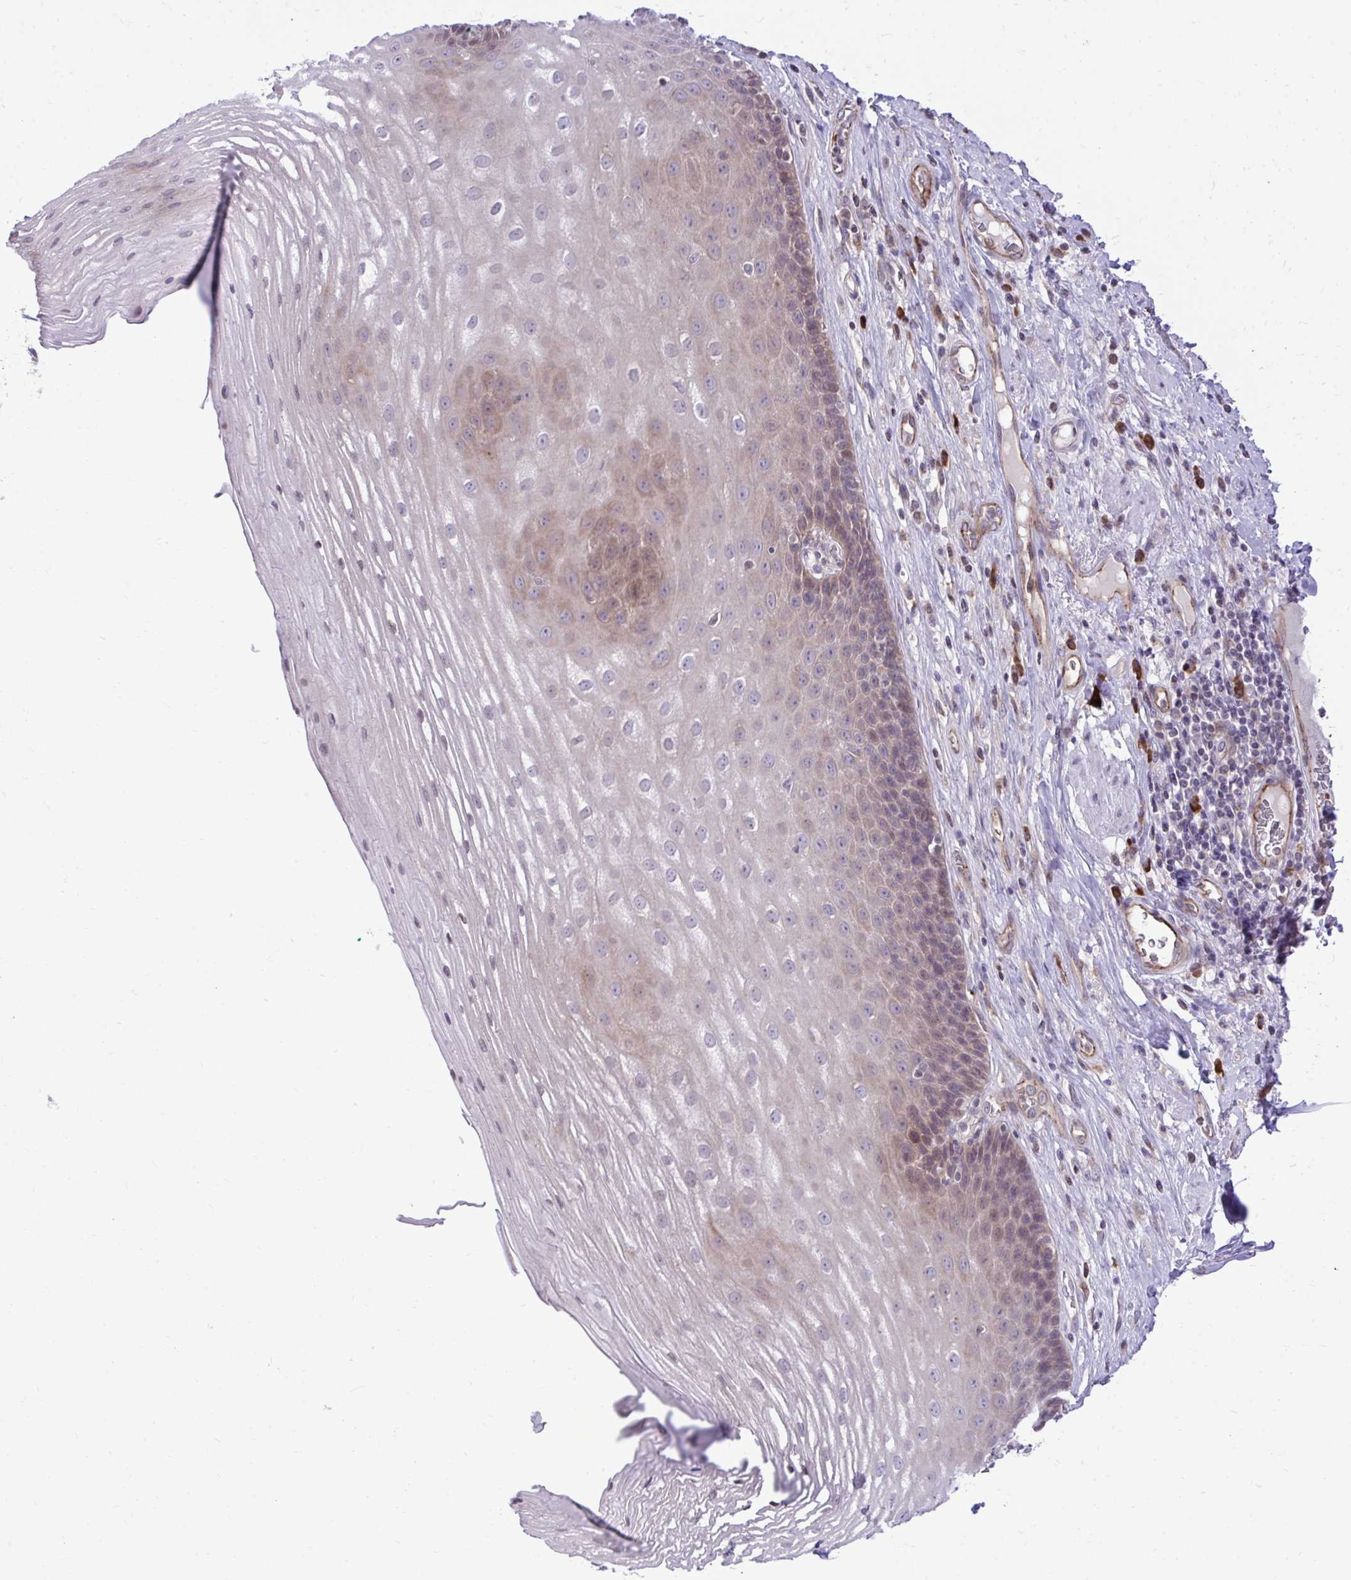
{"staining": {"intensity": "weak", "quantity": "25%-75%", "location": "cytoplasmic/membranous"}, "tissue": "esophagus", "cell_type": "Squamous epithelial cells", "image_type": "normal", "snomed": [{"axis": "morphology", "description": "Normal tissue, NOS"}, {"axis": "topography", "description": "Esophagus"}], "caption": "The immunohistochemical stain shows weak cytoplasmic/membranous positivity in squamous epithelial cells of normal esophagus.", "gene": "METTL9", "patient": {"sex": "male", "age": 62}}